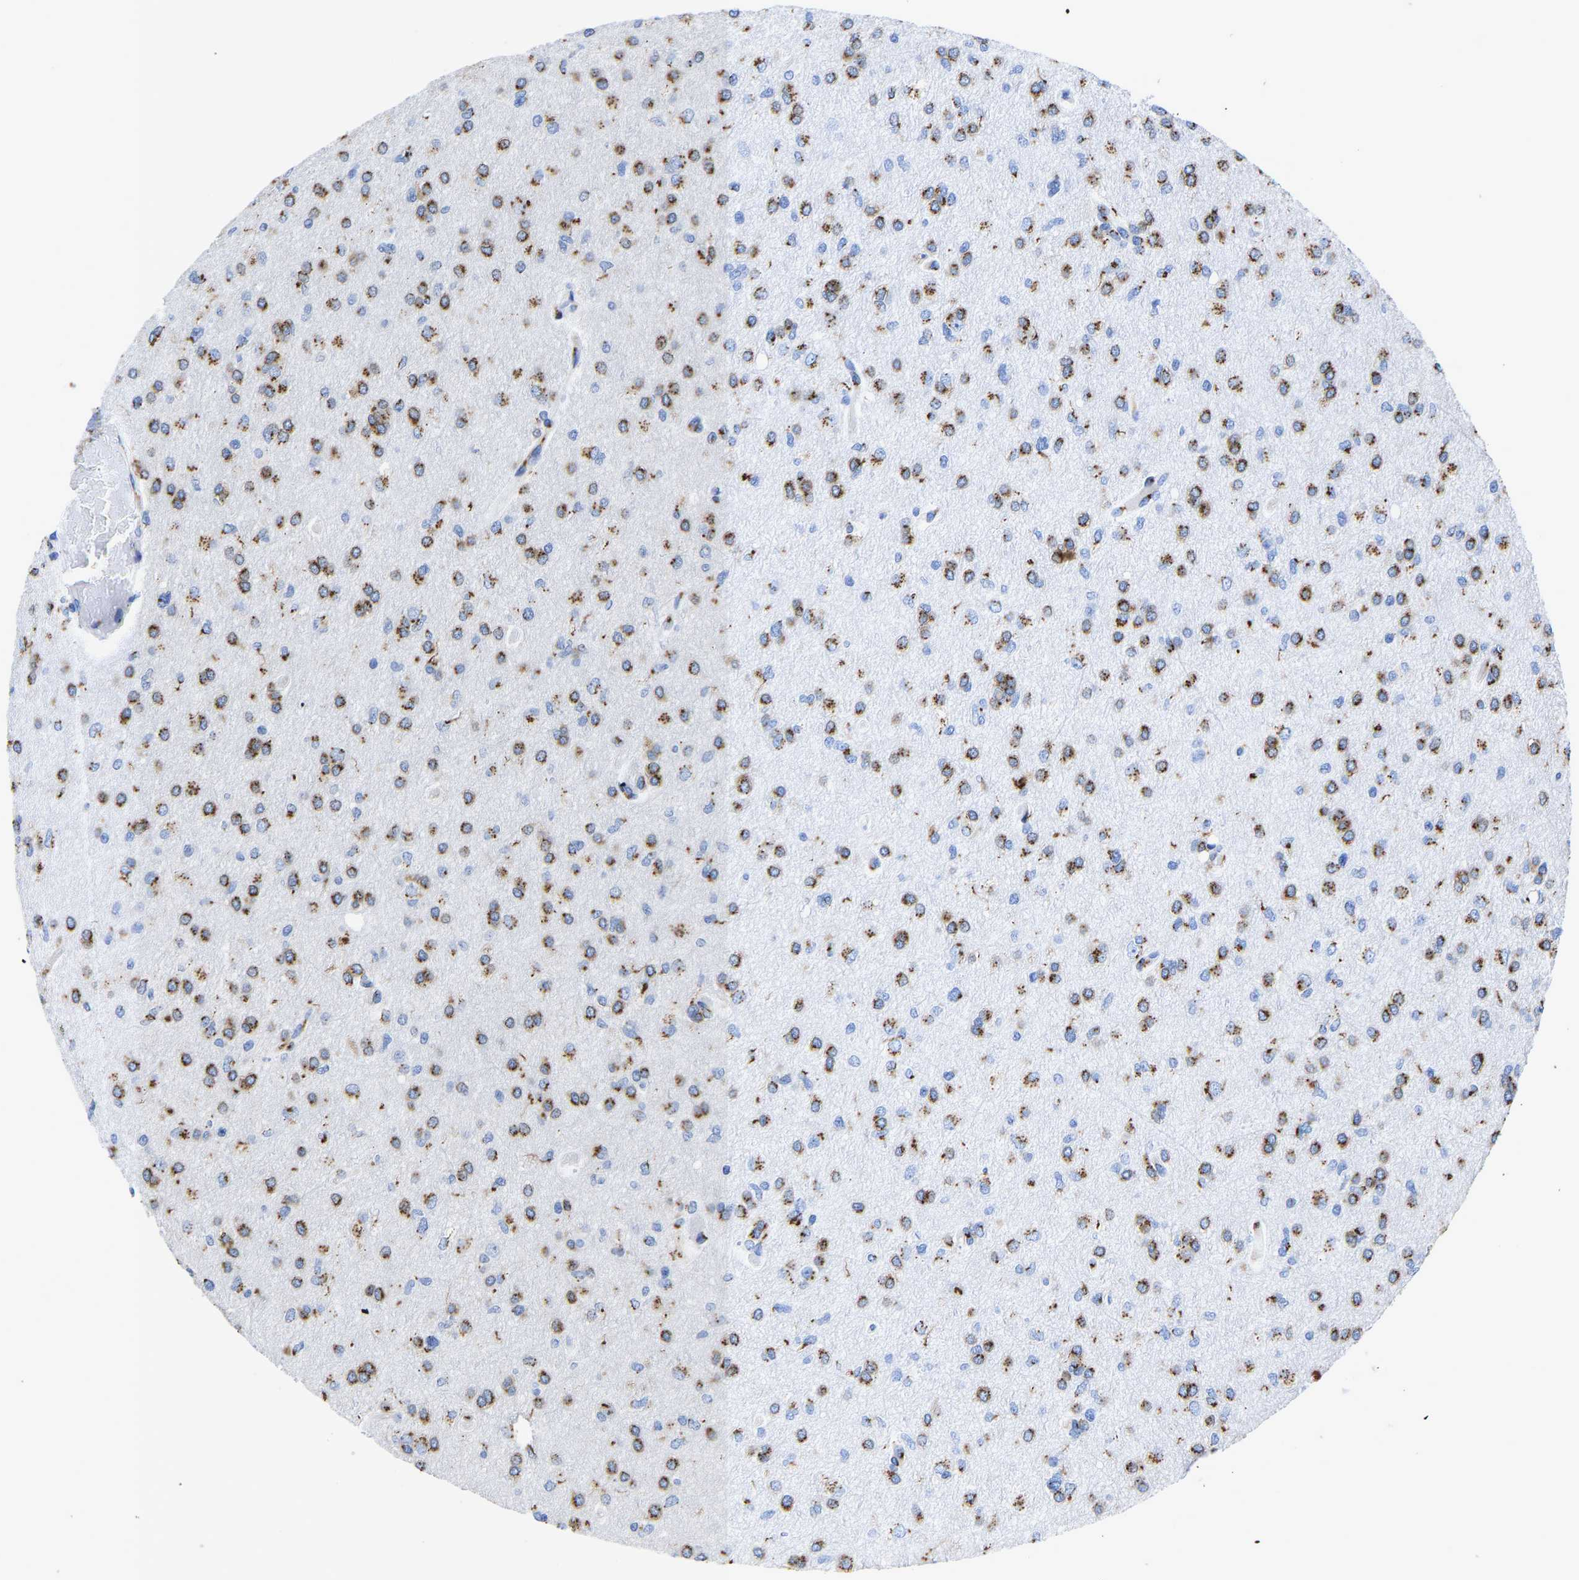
{"staining": {"intensity": "strong", "quantity": ">75%", "location": "cytoplasmic/membranous"}, "tissue": "glioma", "cell_type": "Tumor cells", "image_type": "cancer", "snomed": [{"axis": "morphology", "description": "Glioma, malignant, High grade"}, {"axis": "topography", "description": "Cerebral cortex"}], "caption": "The photomicrograph reveals staining of high-grade glioma (malignant), revealing strong cytoplasmic/membranous protein staining (brown color) within tumor cells.", "gene": "TMEM87A", "patient": {"sex": "female", "age": 36}}